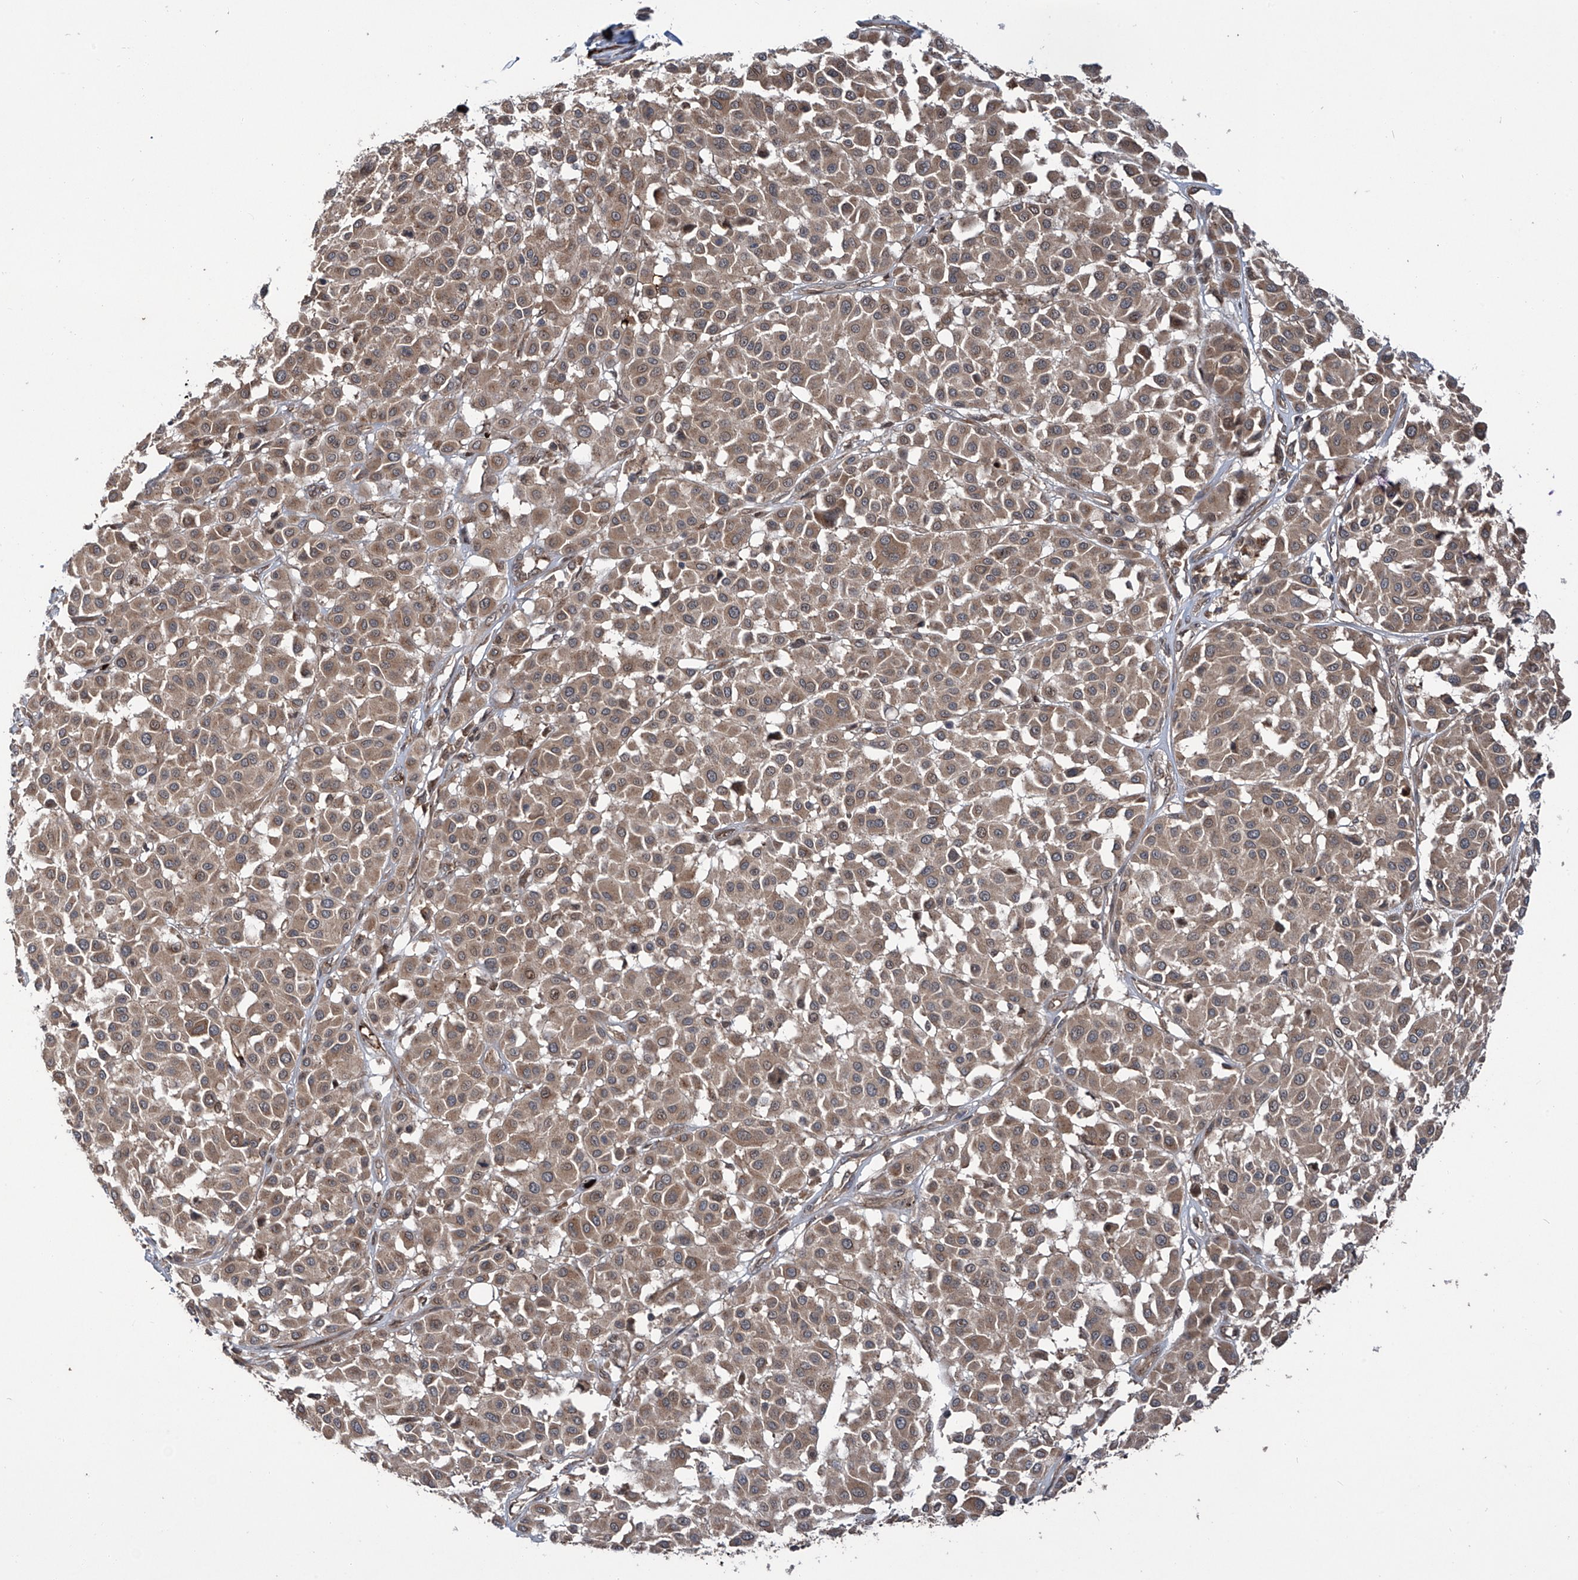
{"staining": {"intensity": "weak", "quantity": ">75%", "location": "cytoplasmic/membranous"}, "tissue": "melanoma", "cell_type": "Tumor cells", "image_type": "cancer", "snomed": [{"axis": "morphology", "description": "Malignant melanoma, Metastatic site"}, {"axis": "topography", "description": "Soft tissue"}], "caption": "Melanoma tissue reveals weak cytoplasmic/membranous positivity in about >75% of tumor cells", "gene": "ZDHHC9", "patient": {"sex": "male", "age": 41}}